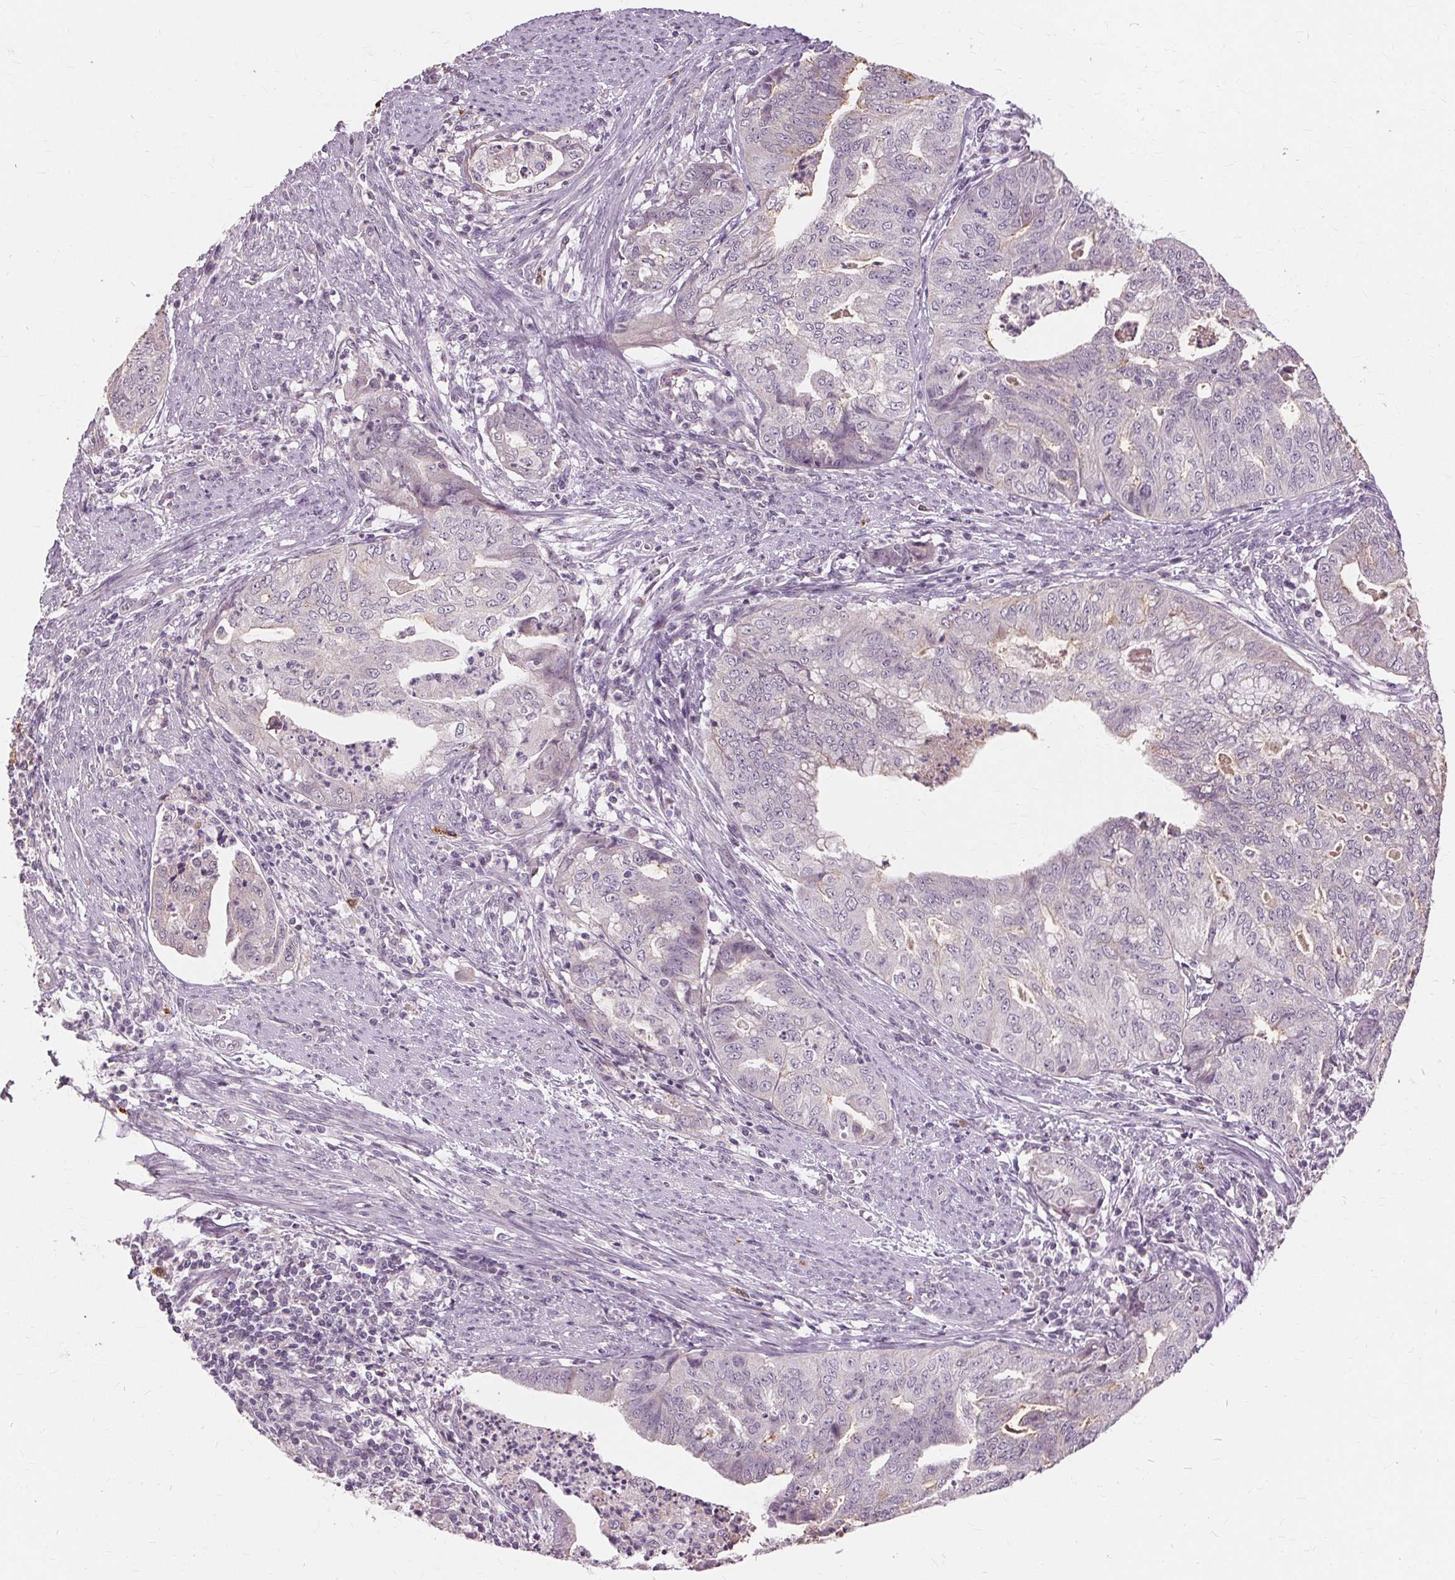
{"staining": {"intensity": "negative", "quantity": "none", "location": "none"}, "tissue": "endometrial cancer", "cell_type": "Tumor cells", "image_type": "cancer", "snomed": [{"axis": "morphology", "description": "Adenocarcinoma, NOS"}, {"axis": "topography", "description": "Endometrium"}], "caption": "Endometrial adenocarcinoma stained for a protein using immunohistochemistry shows no staining tumor cells.", "gene": "SIGLEC6", "patient": {"sex": "female", "age": 79}}